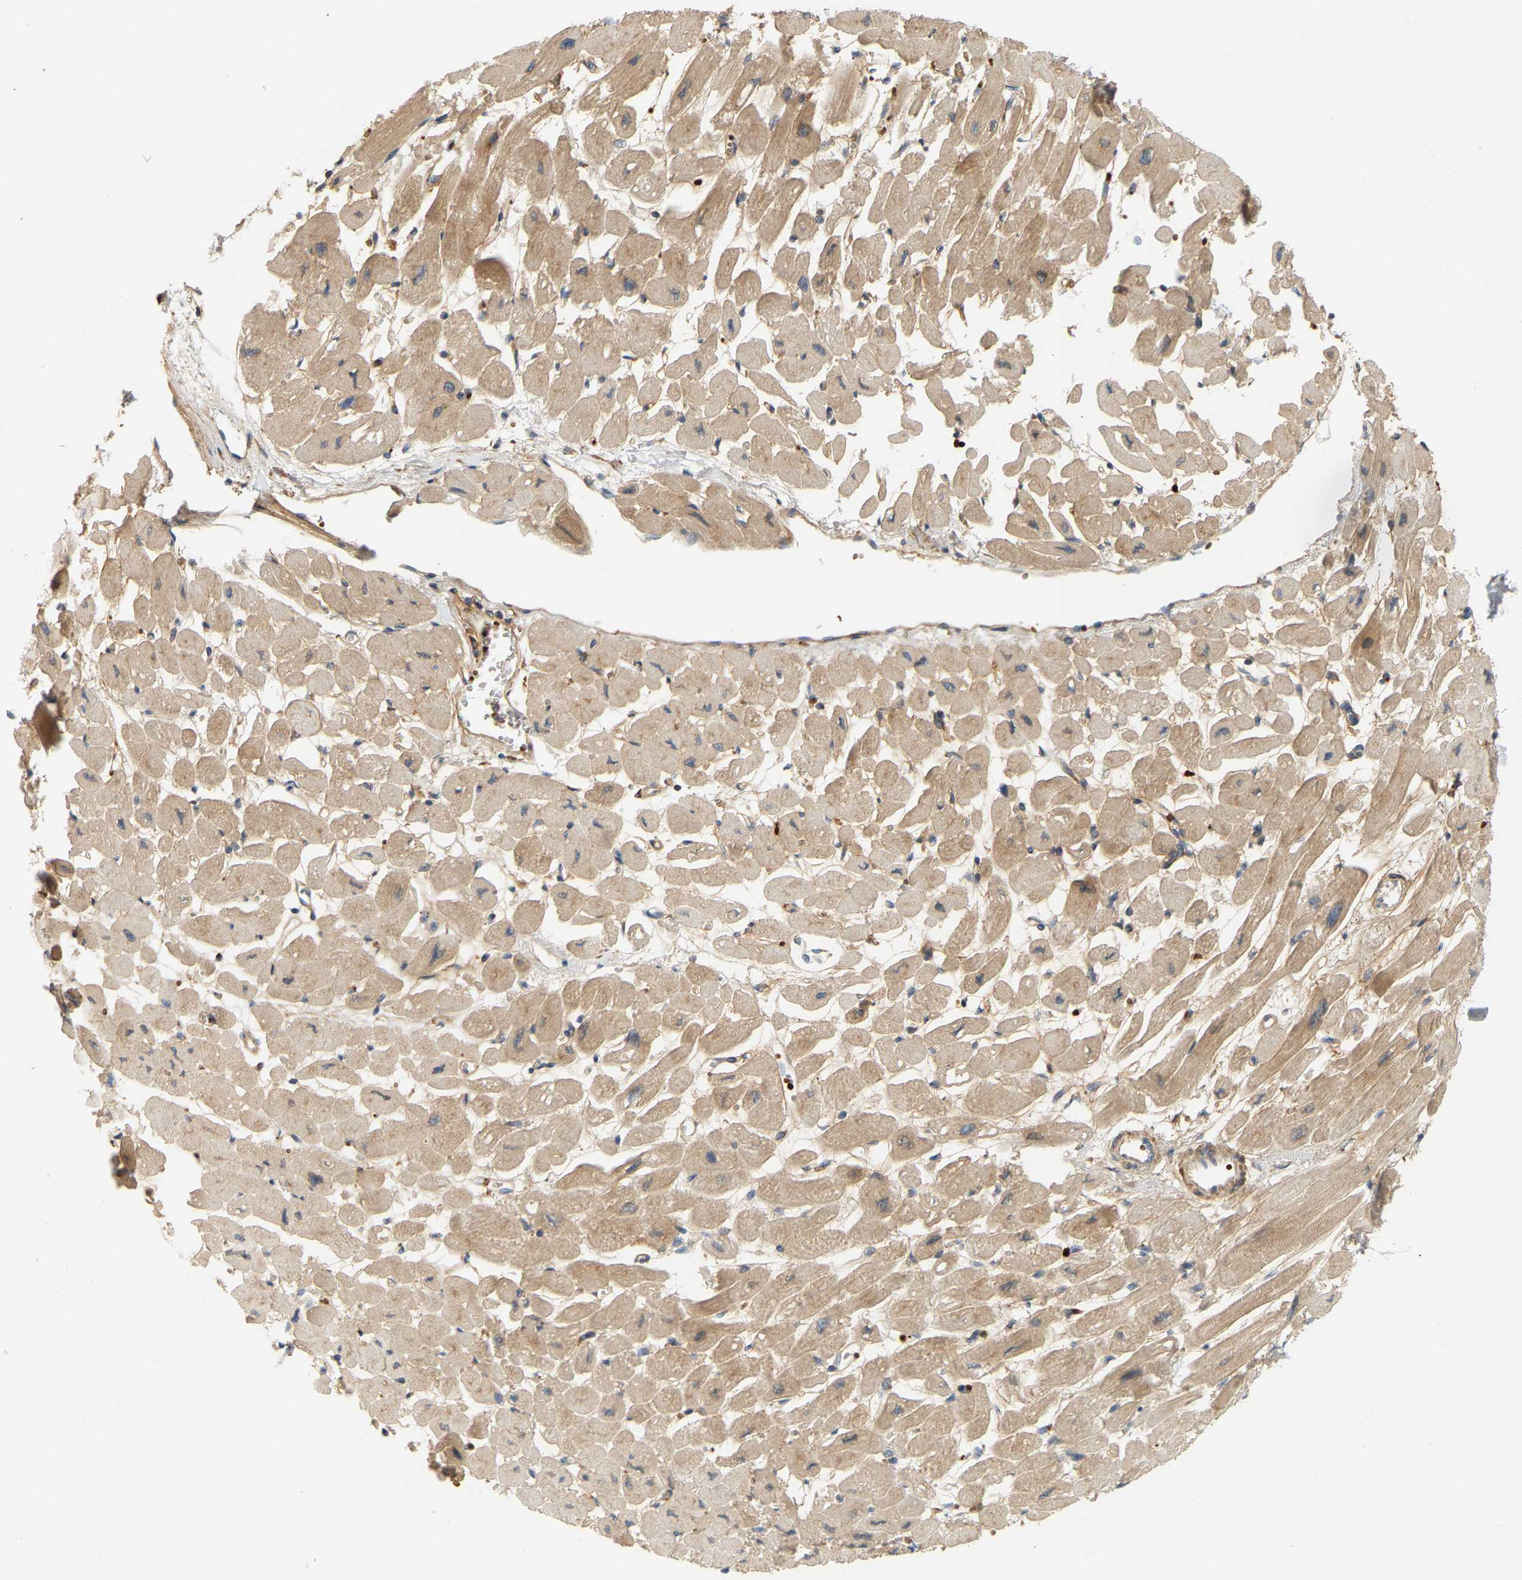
{"staining": {"intensity": "strong", "quantity": "25%-75%", "location": "cytoplasmic/membranous"}, "tissue": "heart muscle", "cell_type": "Cardiomyocytes", "image_type": "normal", "snomed": [{"axis": "morphology", "description": "Normal tissue, NOS"}, {"axis": "topography", "description": "Heart"}], "caption": "The image reveals immunohistochemical staining of benign heart muscle. There is strong cytoplasmic/membranous expression is present in approximately 25%-75% of cardiomyocytes.", "gene": "AKAP13", "patient": {"sex": "female", "age": 54}}